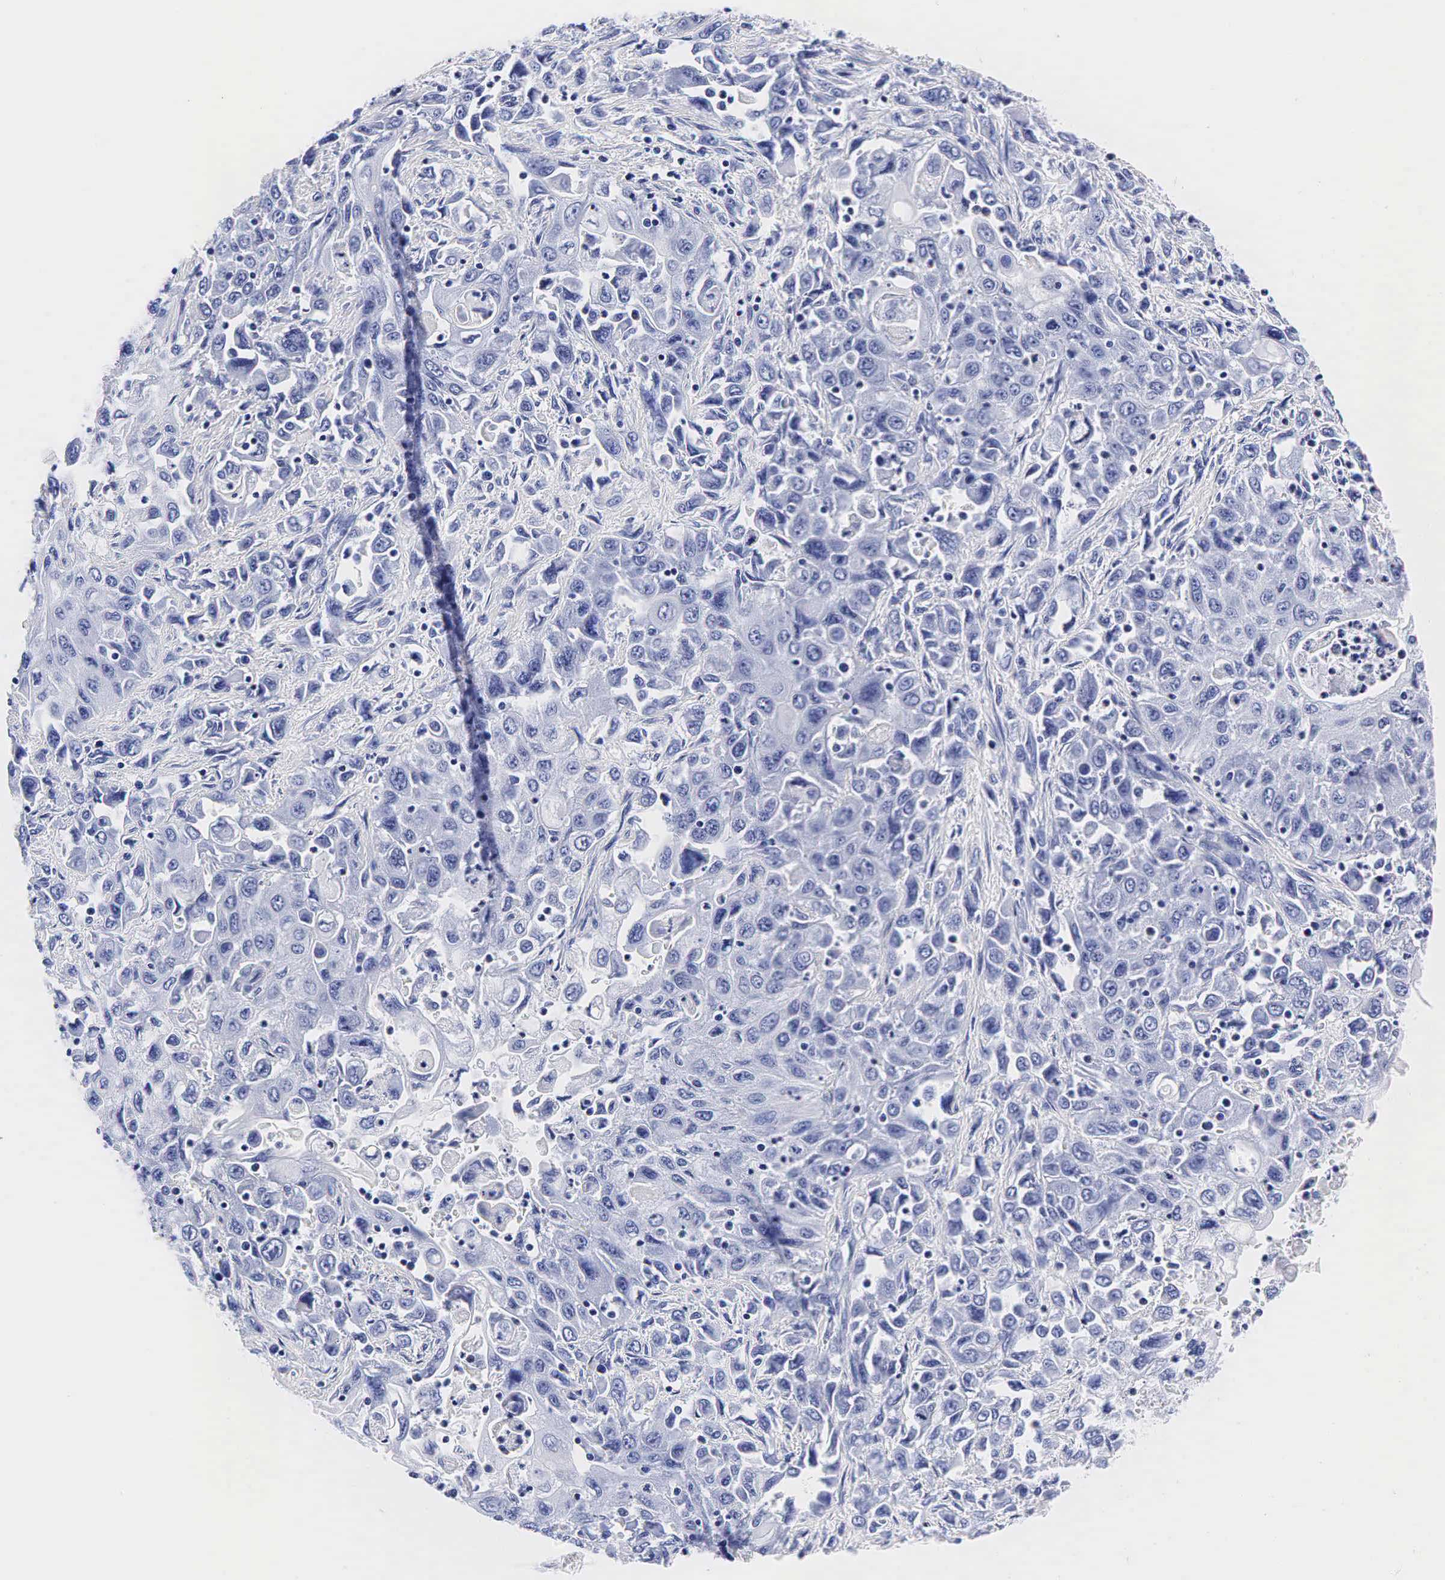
{"staining": {"intensity": "negative", "quantity": "none", "location": "none"}, "tissue": "pancreatic cancer", "cell_type": "Tumor cells", "image_type": "cancer", "snomed": [{"axis": "morphology", "description": "Adenocarcinoma, NOS"}, {"axis": "topography", "description": "Pancreas"}], "caption": "An IHC micrograph of pancreatic adenocarcinoma is shown. There is no staining in tumor cells of pancreatic adenocarcinoma.", "gene": "TG", "patient": {"sex": "male", "age": 70}}